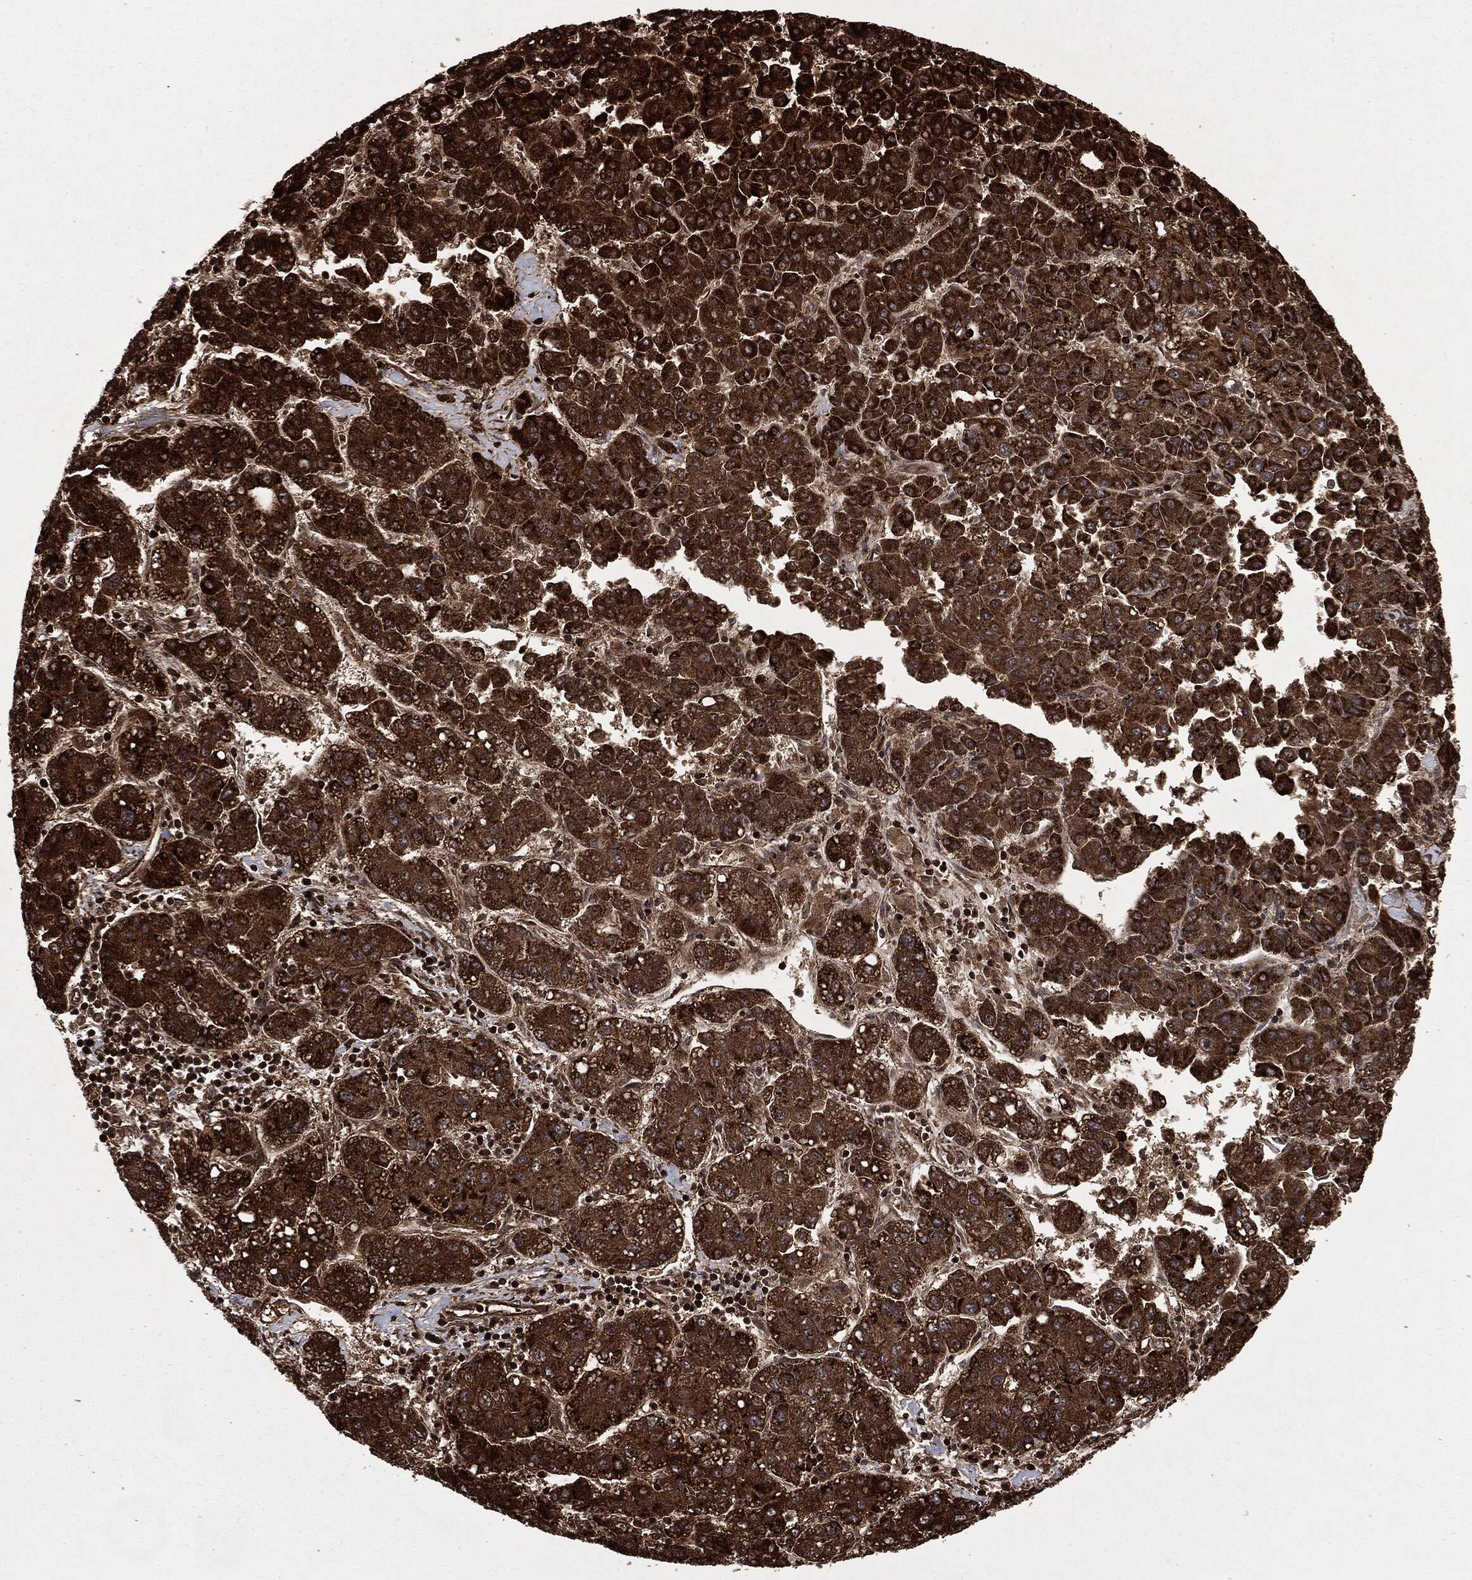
{"staining": {"intensity": "strong", "quantity": ">75%", "location": "cytoplasmic/membranous,nuclear"}, "tissue": "liver cancer", "cell_type": "Tumor cells", "image_type": "cancer", "snomed": [{"axis": "morphology", "description": "Carcinoma, Hepatocellular, NOS"}, {"axis": "topography", "description": "Liver"}], "caption": "Tumor cells exhibit strong cytoplasmic/membranous and nuclear positivity in approximately >75% of cells in hepatocellular carcinoma (liver).", "gene": "CARD6", "patient": {"sex": "male", "age": 65}}